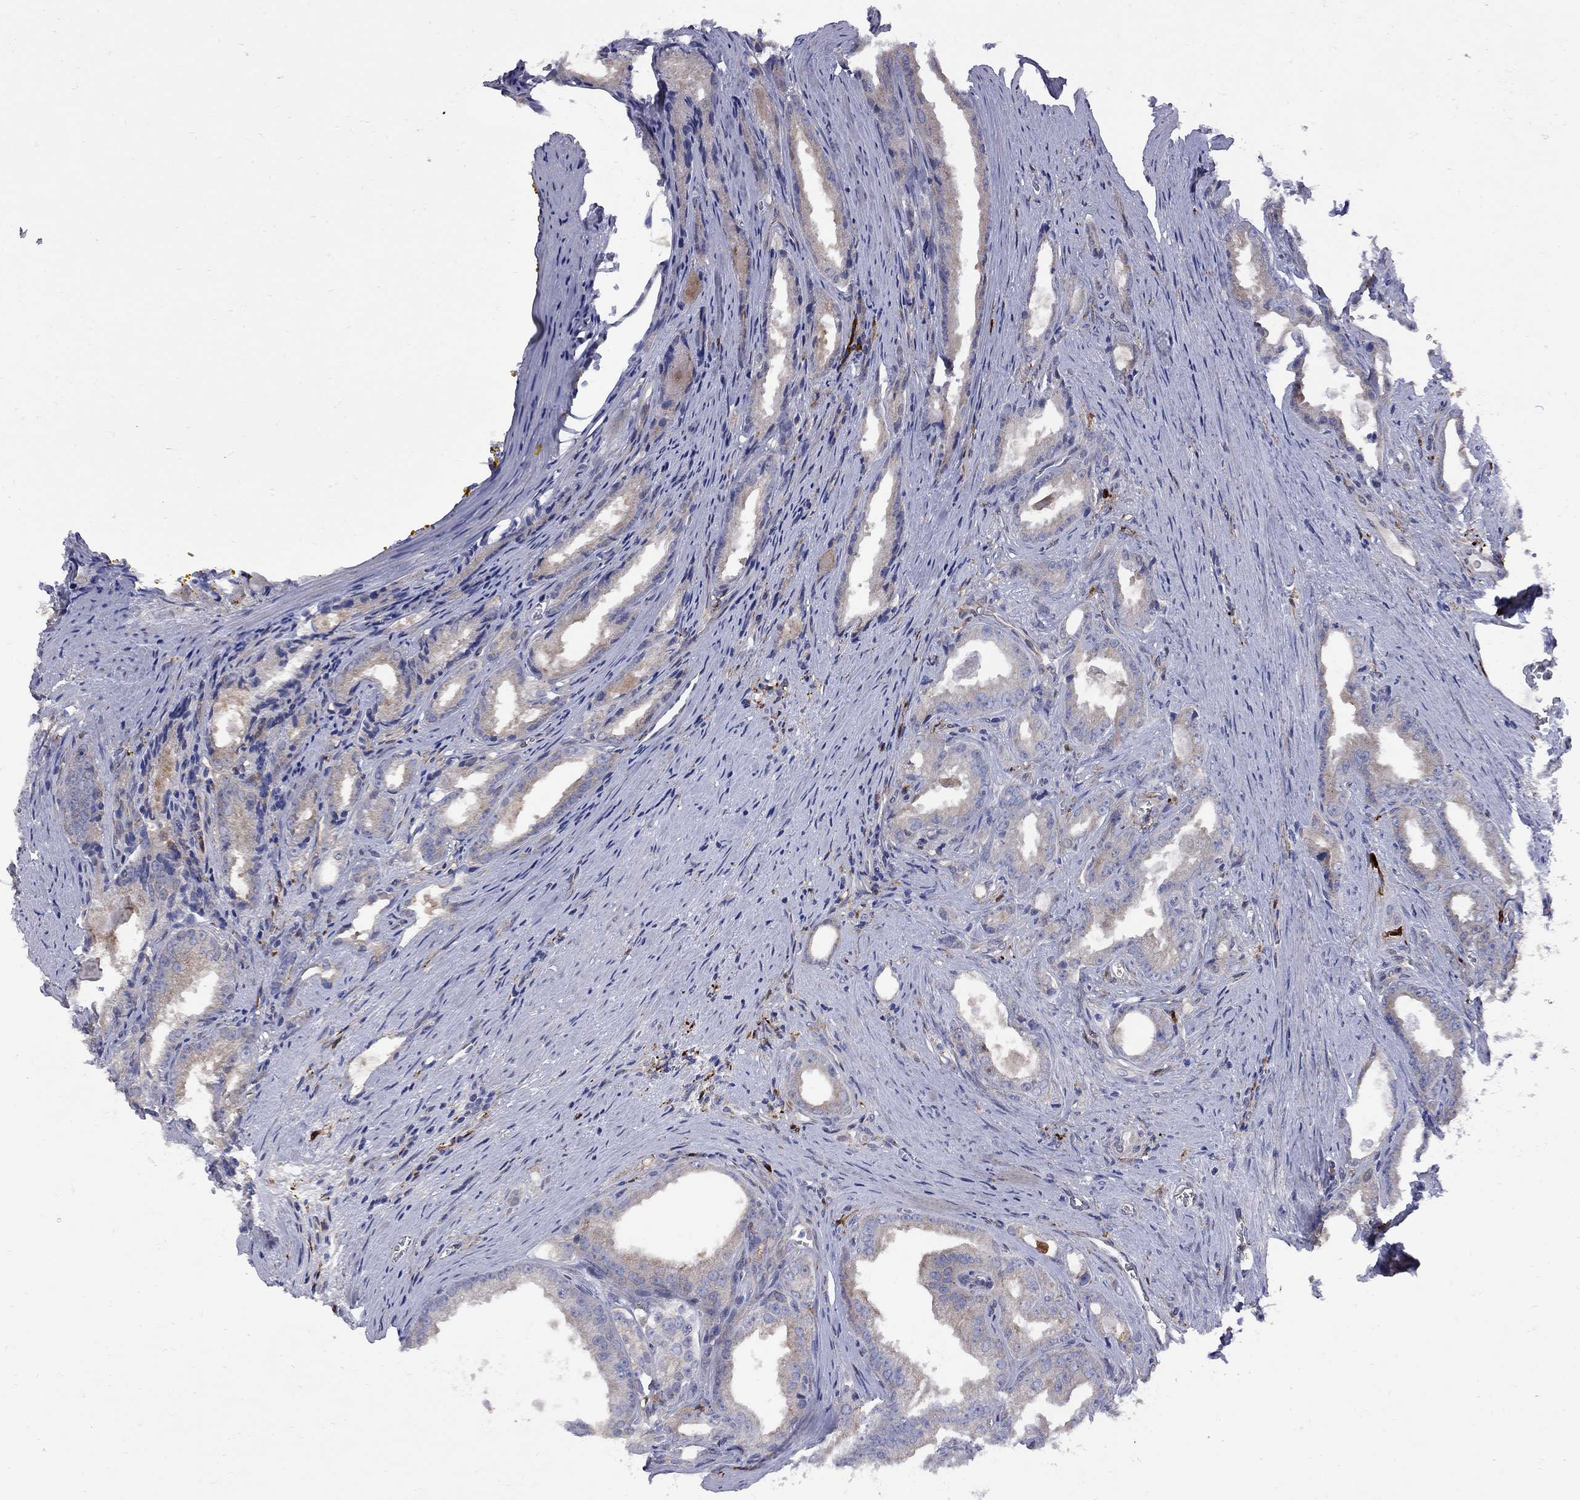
{"staining": {"intensity": "weak", "quantity": "25%-75%", "location": "cytoplasmic/membranous"}, "tissue": "prostate cancer", "cell_type": "Tumor cells", "image_type": "cancer", "snomed": [{"axis": "morphology", "description": "Adenocarcinoma, NOS"}, {"axis": "morphology", "description": "Adenocarcinoma, High grade"}, {"axis": "topography", "description": "Prostate"}], "caption": "Protein positivity by immunohistochemistry reveals weak cytoplasmic/membranous expression in about 25%-75% of tumor cells in prostate adenocarcinoma (high-grade).", "gene": "MTHFR", "patient": {"sex": "male", "age": 70}}